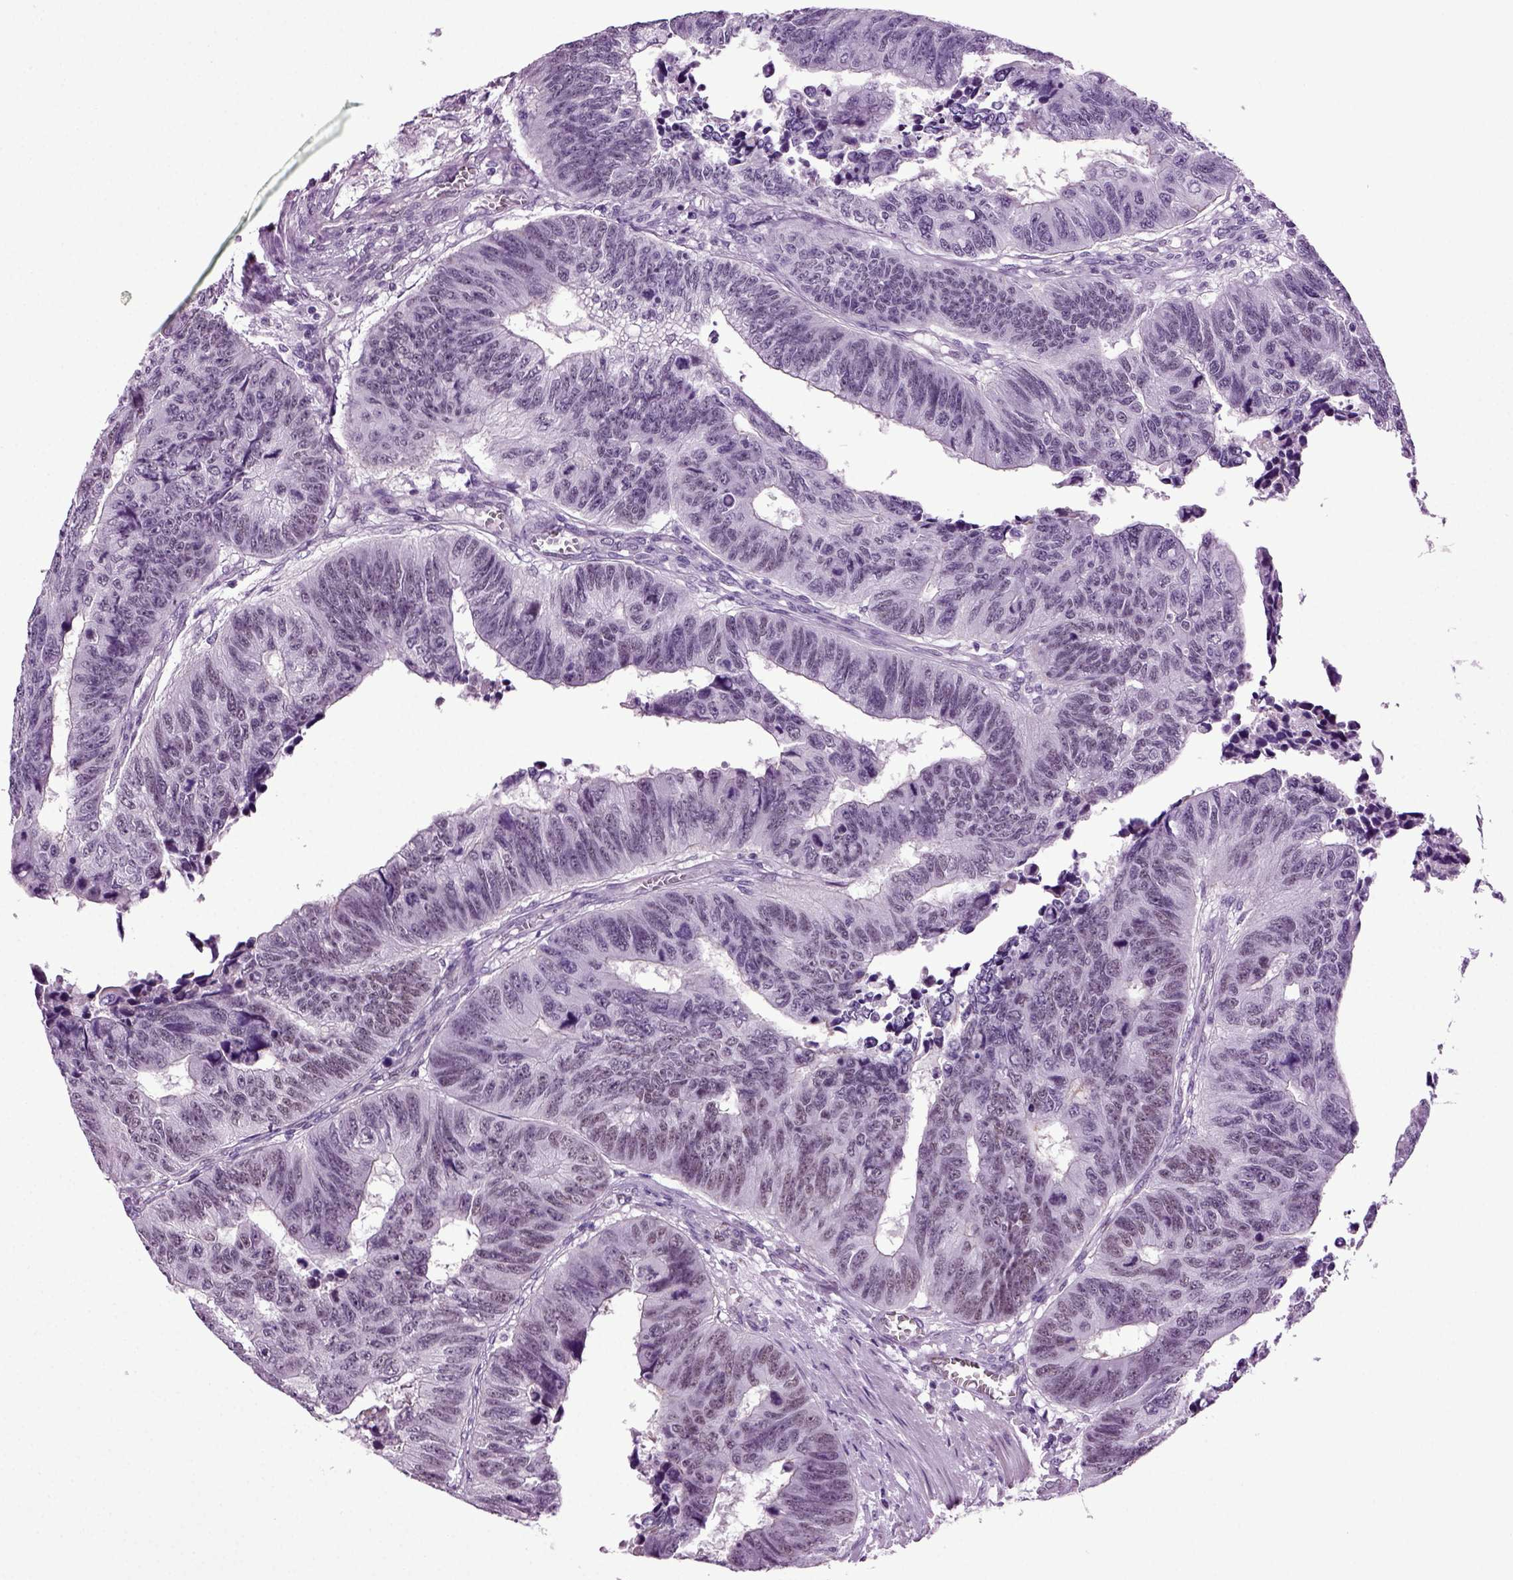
{"staining": {"intensity": "negative", "quantity": "none", "location": "none"}, "tissue": "colorectal cancer", "cell_type": "Tumor cells", "image_type": "cancer", "snomed": [{"axis": "morphology", "description": "Adenocarcinoma, NOS"}, {"axis": "topography", "description": "Rectum"}], "caption": "Protein analysis of colorectal adenocarcinoma demonstrates no significant expression in tumor cells.", "gene": "RFX3", "patient": {"sex": "female", "age": 85}}